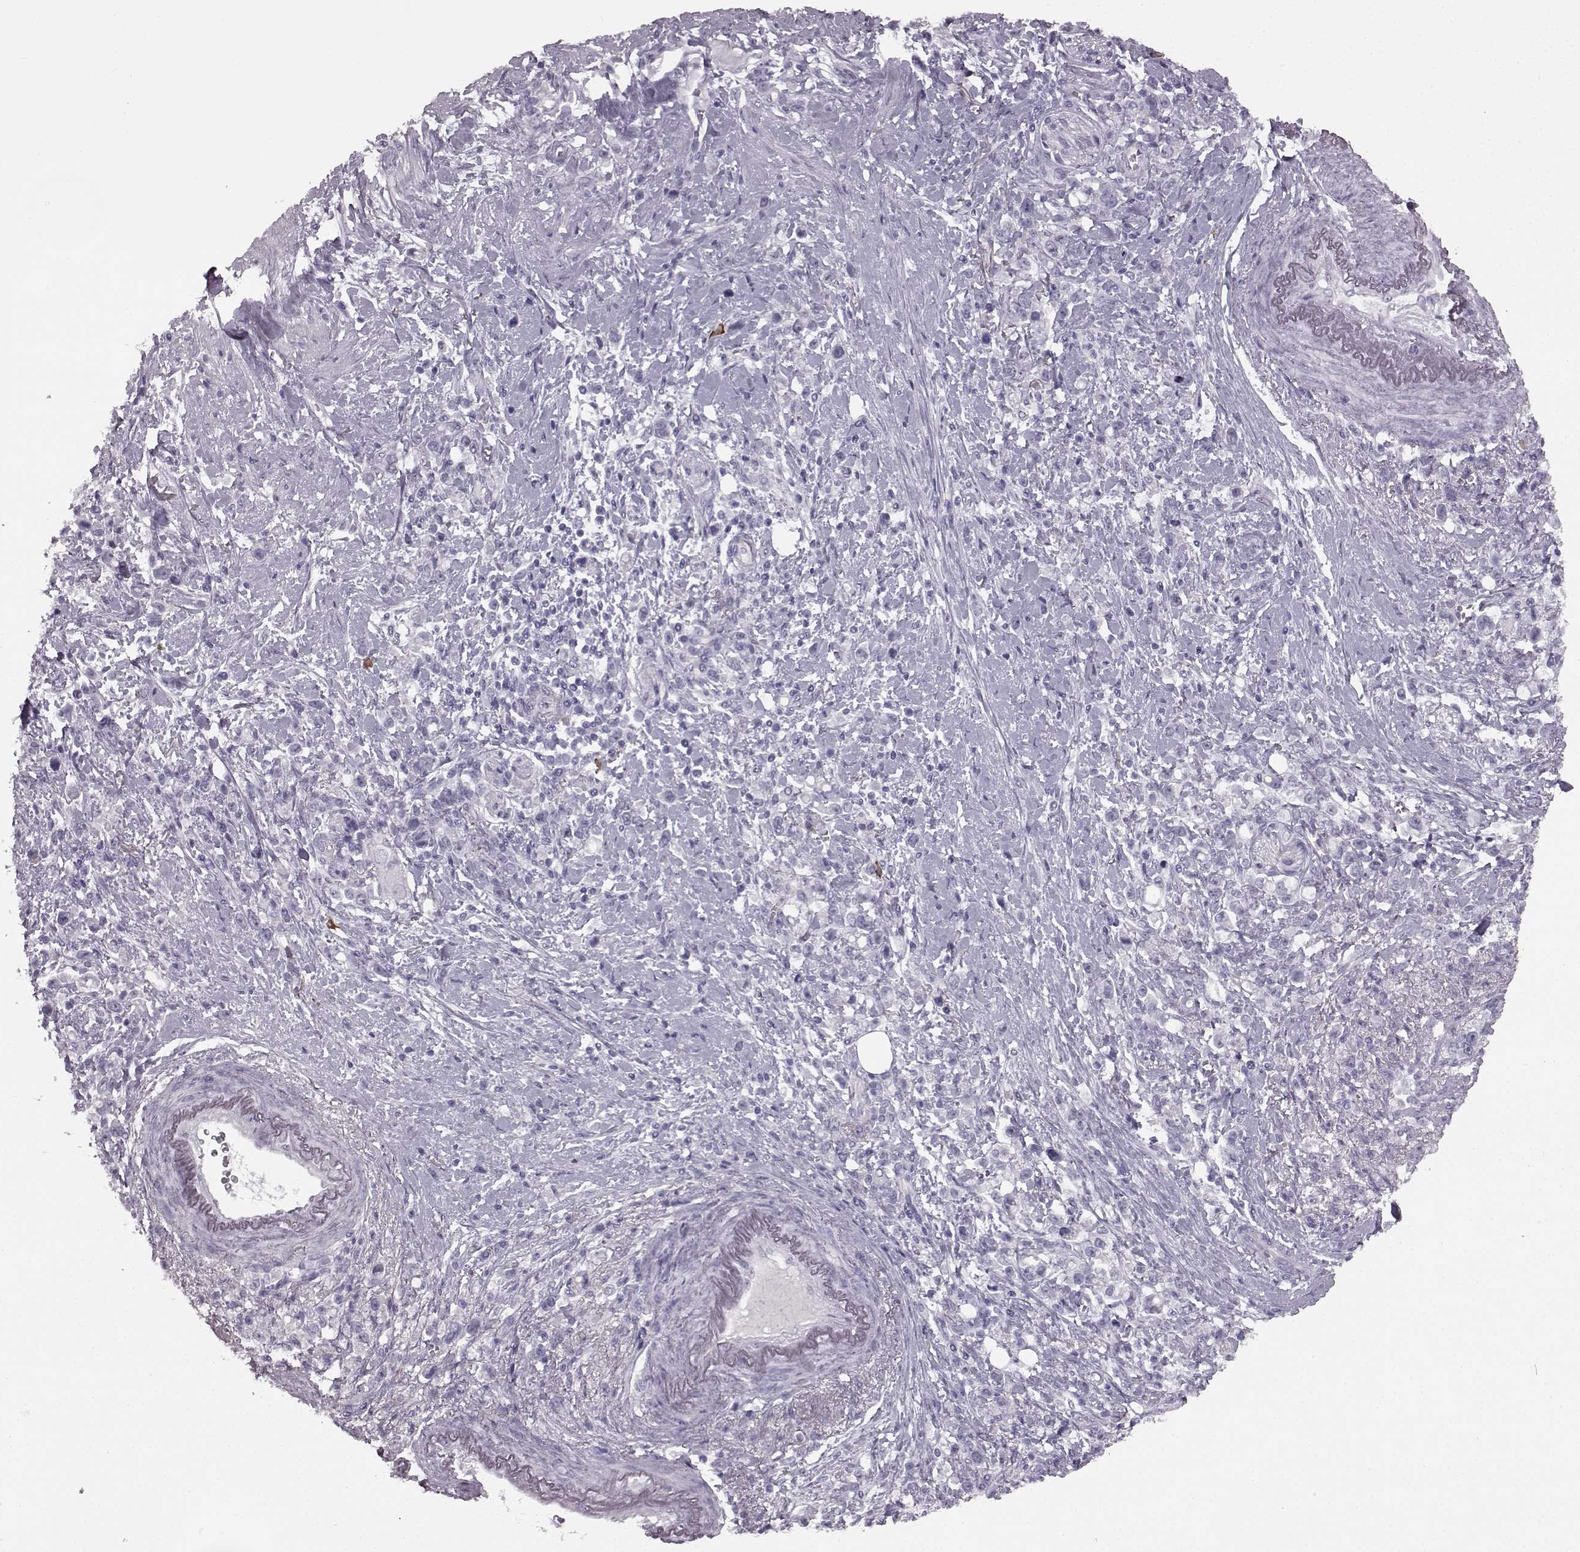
{"staining": {"intensity": "negative", "quantity": "none", "location": "none"}, "tissue": "stomach cancer", "cell_type": "Tumor cells", "image_type": "cancer", "snomed": [{"axis": "morphology", "description": "Adenocarcinoma, NOS"}, {"axis": "topography", "description": "Stomach"}], "caption": "Immunohistochemistry image of neoplastic tissue: human adenocarcinoma (stomach) stained with DAB exhibits no significant protein expression in tumor cells. (Brightfield microscopy of DAB IHC at high magnification).", "gene": "PRPH2", "patient": {"sex": "male", "age": 63}}